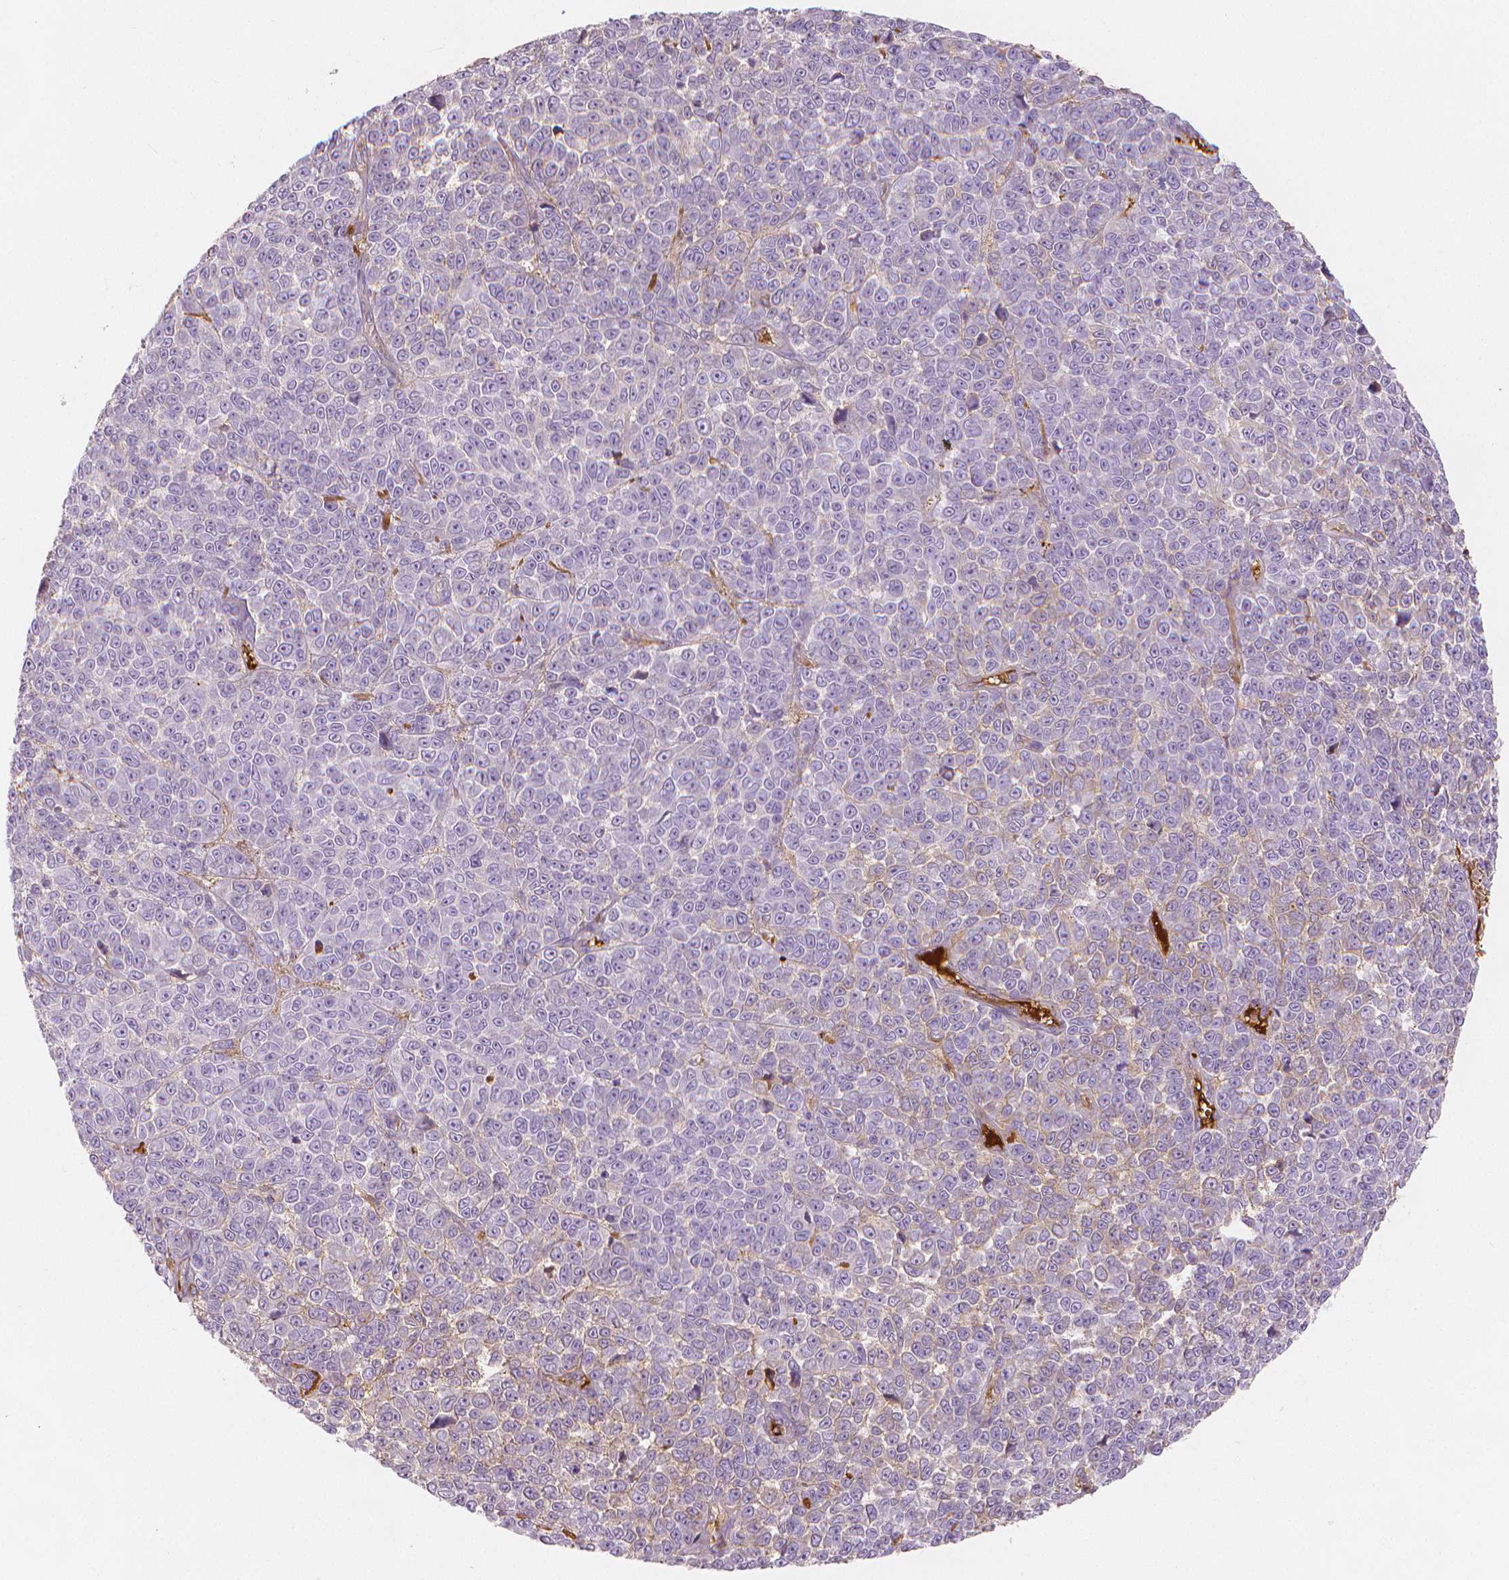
{"staining": {"intensity": "negative", "quantity": "none", "location": "none"}, "tissue": "melanoma", "cell_type": "Tumor cells", "image_type": "cancer", "snomed": [{"axis": "morphology", "description": "Malignant melanoma, NOS"}, {"axis": "topography", "description": "Skin"}], "caption": "The micrograph reveals no significant staining in tumor cells of melanoma. The staining was performed using DAB (3,3'-diaminobenzidine) to visualize the protein expression in brown, while the nuclei were stained in blue with hematoxylin (Magnification: 20x).", "gene": "APOA4", "patient": {"sex": "female", "age": 95}}